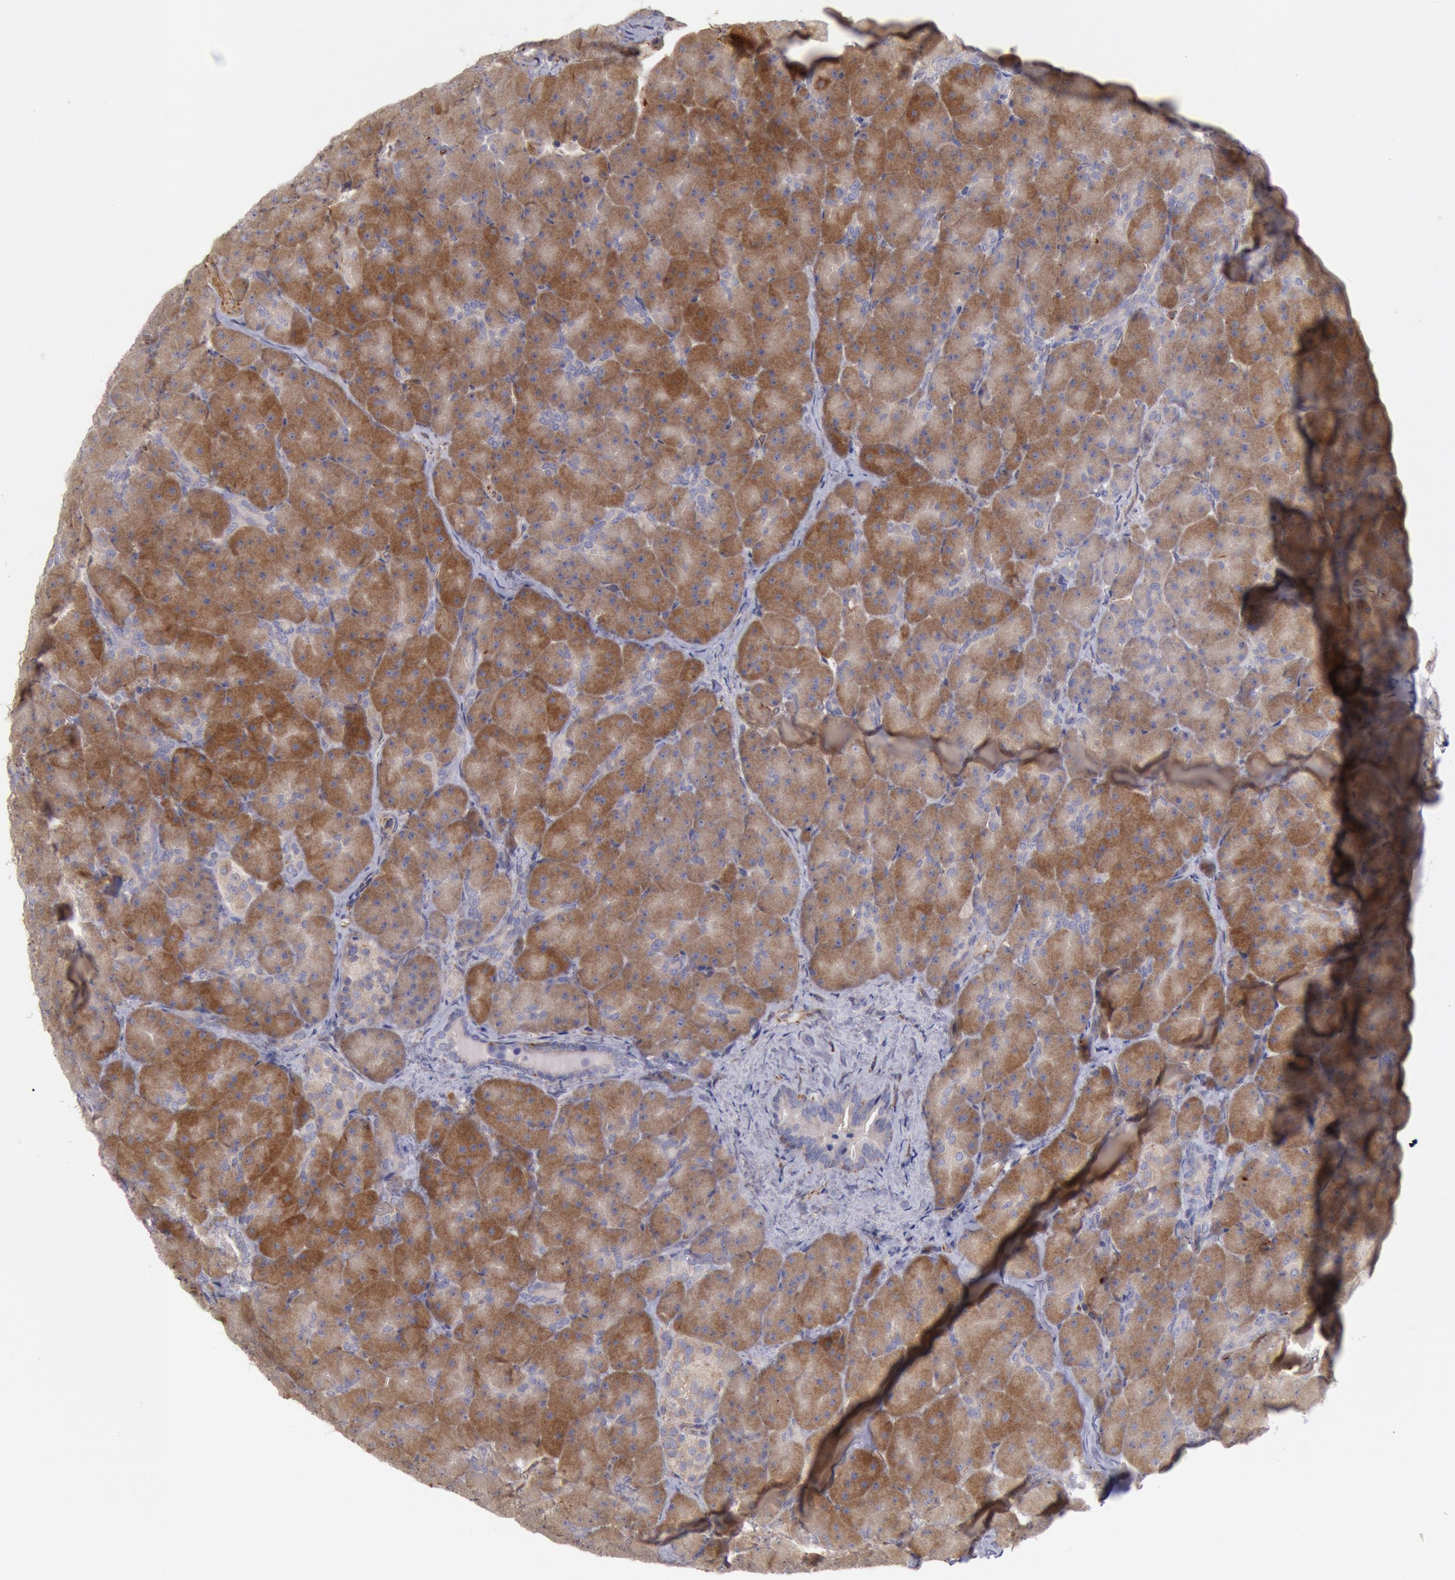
{"staining": {"intensity": "moderate", "quantity": ">75%", "location": "cytoplasmic/membranous"}, "tissue": "pancreas", "cell_type": "Exocrine glandular cells", "image_type": "normal", "snomed": [{"axis": "morphology", "description": "Normal tissue, NOS"}, {"axis": "topography", "description": "Pancreas"}], "caption": "The photomicrograph displays a brown stain indicating the presence of a protein in the cytoplasmic/membranous of exocrine glandular cells in pancreas. Immunohistochemistry stains the protein of interest in brown and the nuclei are stained blue.", "gene": "RNF139", "patient": {"sex": "male", "age": 66}}